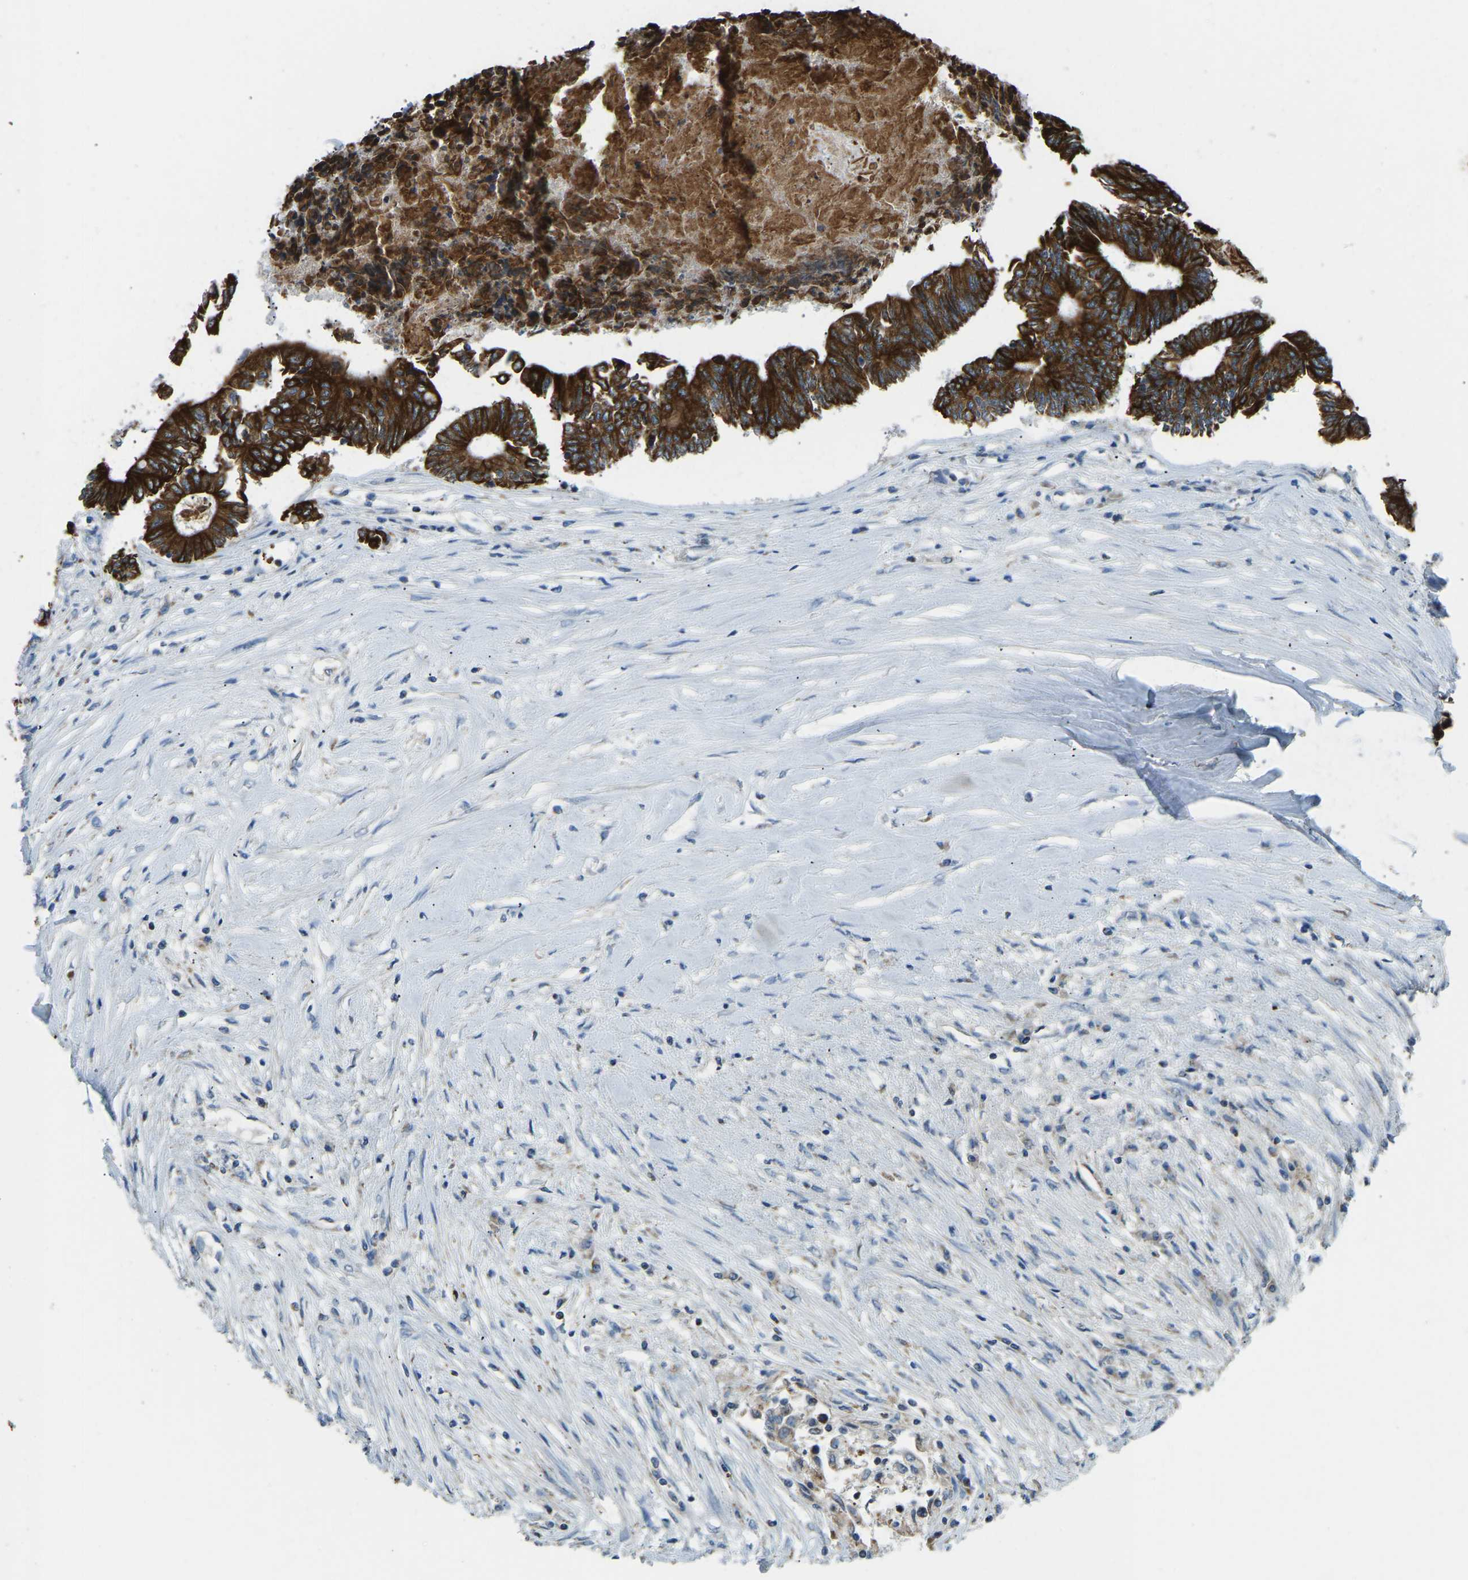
{"staining": {"intensity": "strong", "quantity": ">75%", "location": "cytoplasmic/membranous"}, "tissue": "colorectal cancer", "cell_type": "Tumor cells", "image_type": "cancer", "snomed": [{"axis": "morphology", "description": "Adenocarcinoma, NOS"}, {"axis": "topography", "description": "Rectum"}], "caption": "Tumor cells demonstrate high levels of strong cytoplasmic/membranous staining in about >75% of cells in colorectal cancer (adenocarcinoma).", "gene": "ZNF200", "patient": {"sex": "male", "age": 63}}